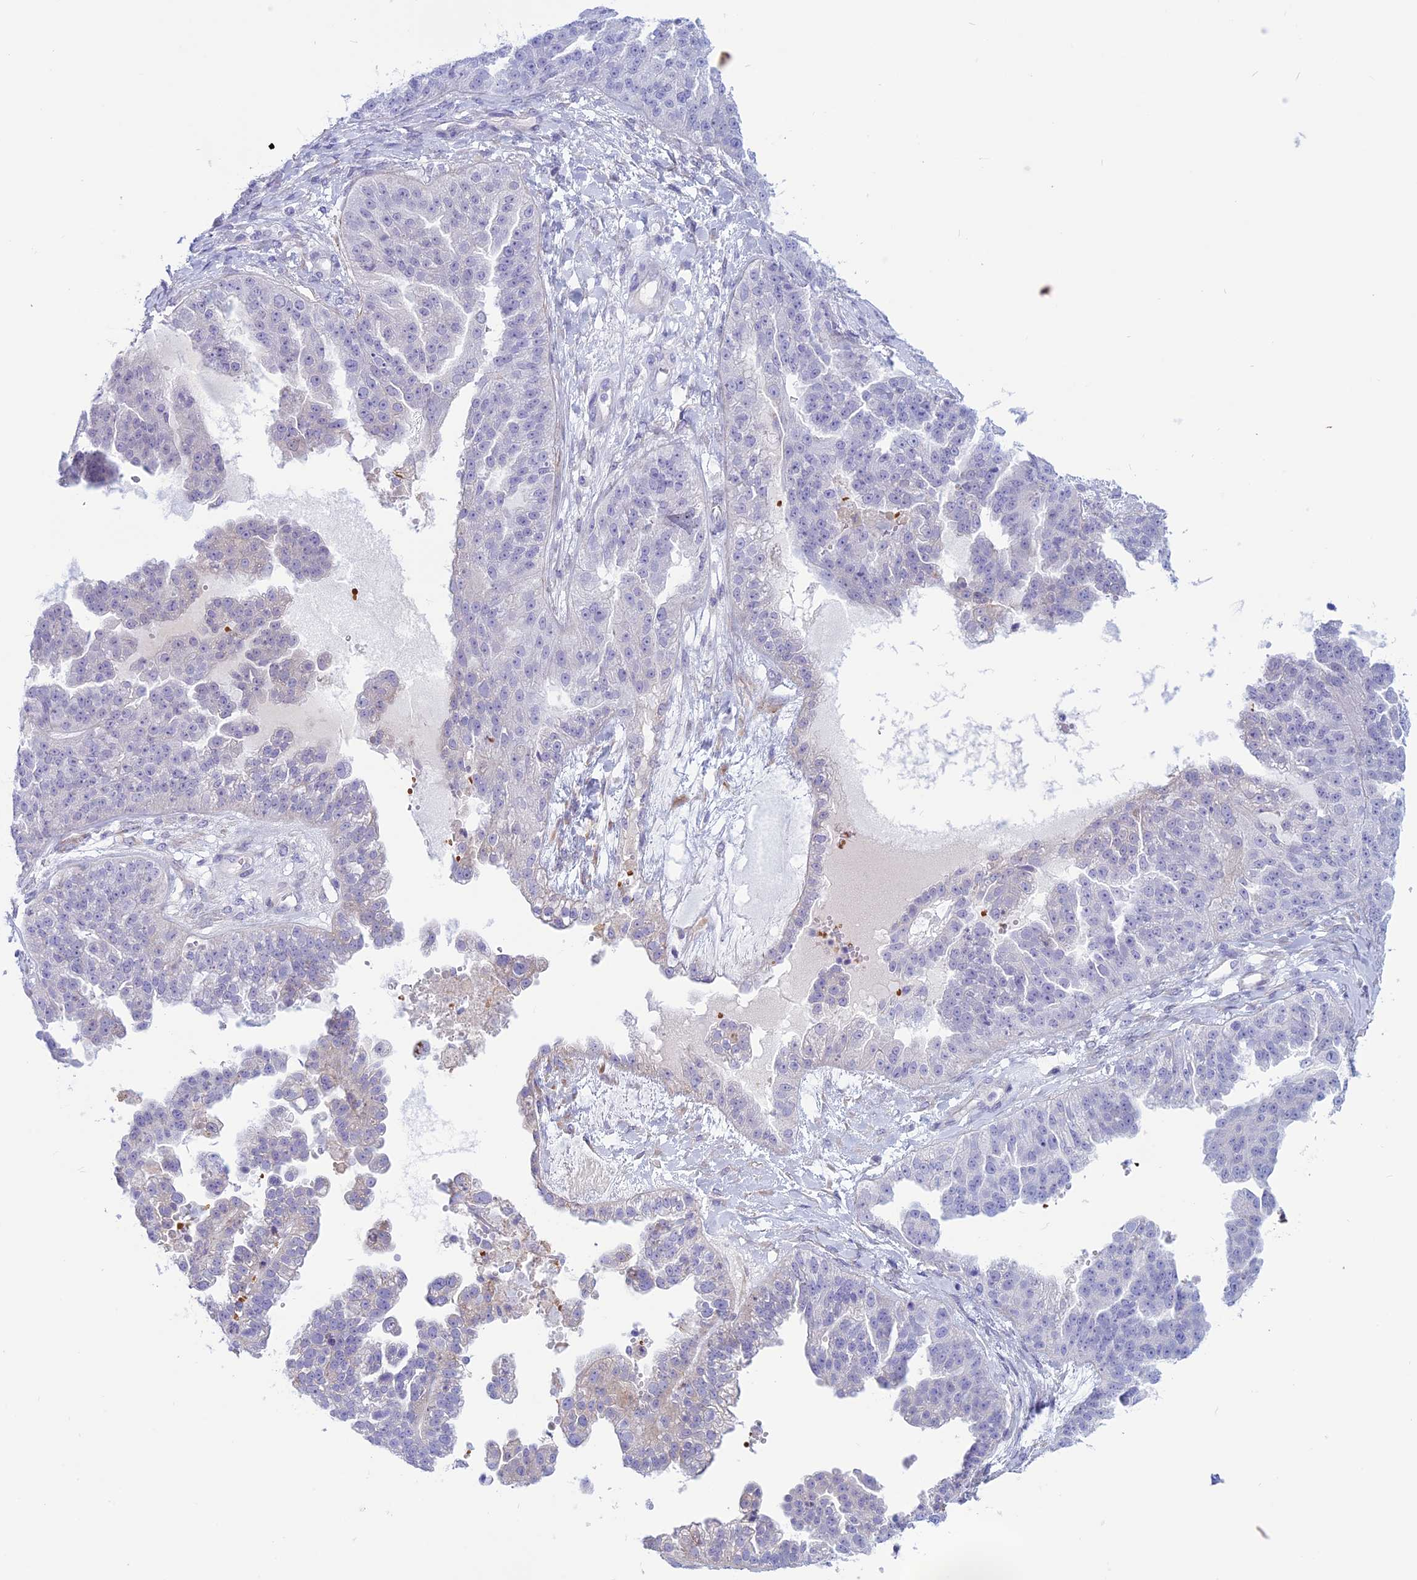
{"staining": {"intensity": "negative", "quantity": "none", "location": "none"}, "tissue": "ovarian cancer", "cell_type": "Tumor cells", "image_type": "cancer", "snomed": [{"axis": "morphology", "description": "Cystadenocarcinoma, serous, NOS"}, {"axis": "topography", "description": "Ovary"}], "caption": "Micrograph shows no protein positivity in tumor cells of ovarian cancer (serous cystadenocarcinoma) tissue. (DAB immunohistochemistry (IHC) with hematoxylin counter stain).", "gene": "SPHKAP", "patient": {"sex": "female", "age": 58}}